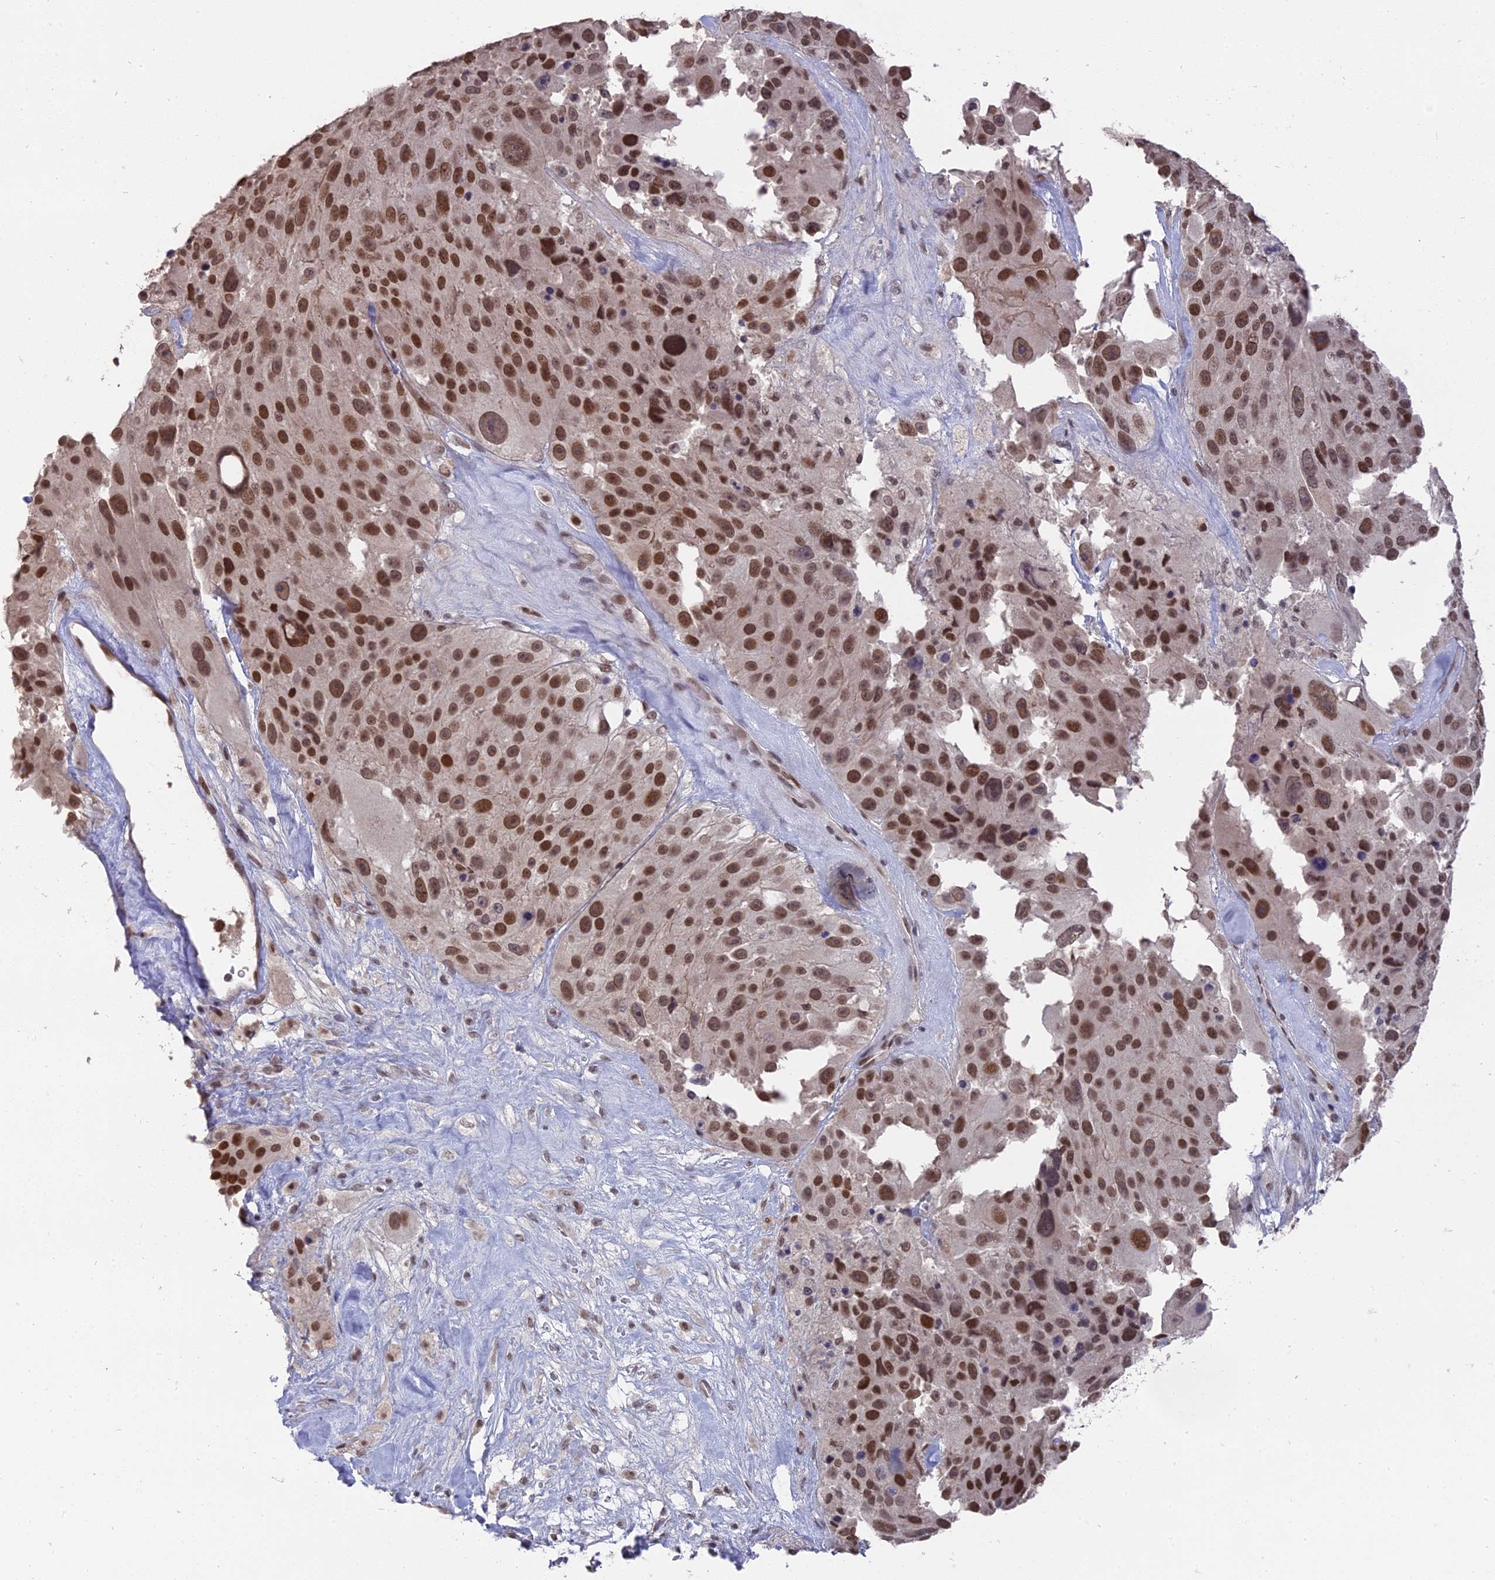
{"staining": {"intensity": "strong", "quantity": ">75%", "location": "nuclear"}, "tissue": "melanoma", "cell_type": "Tumor cells", "image_type": "cancer", "snomed": [{"axis": "morphology", "description": "Malignant melanoma, Metastatic site"}, {"axis": "topography", "description": "Lymph node"}], "caption": "IHC histopathology image of neoplastic tissue: melanoma stained using immunohistochemistry displays high levels of strong protein expression localized specifically in the nuclear of tumor cells, appearing as a nuclear brown color.", "gene": "NR1H3", "patient": {"sex": "male", "age": 62}}